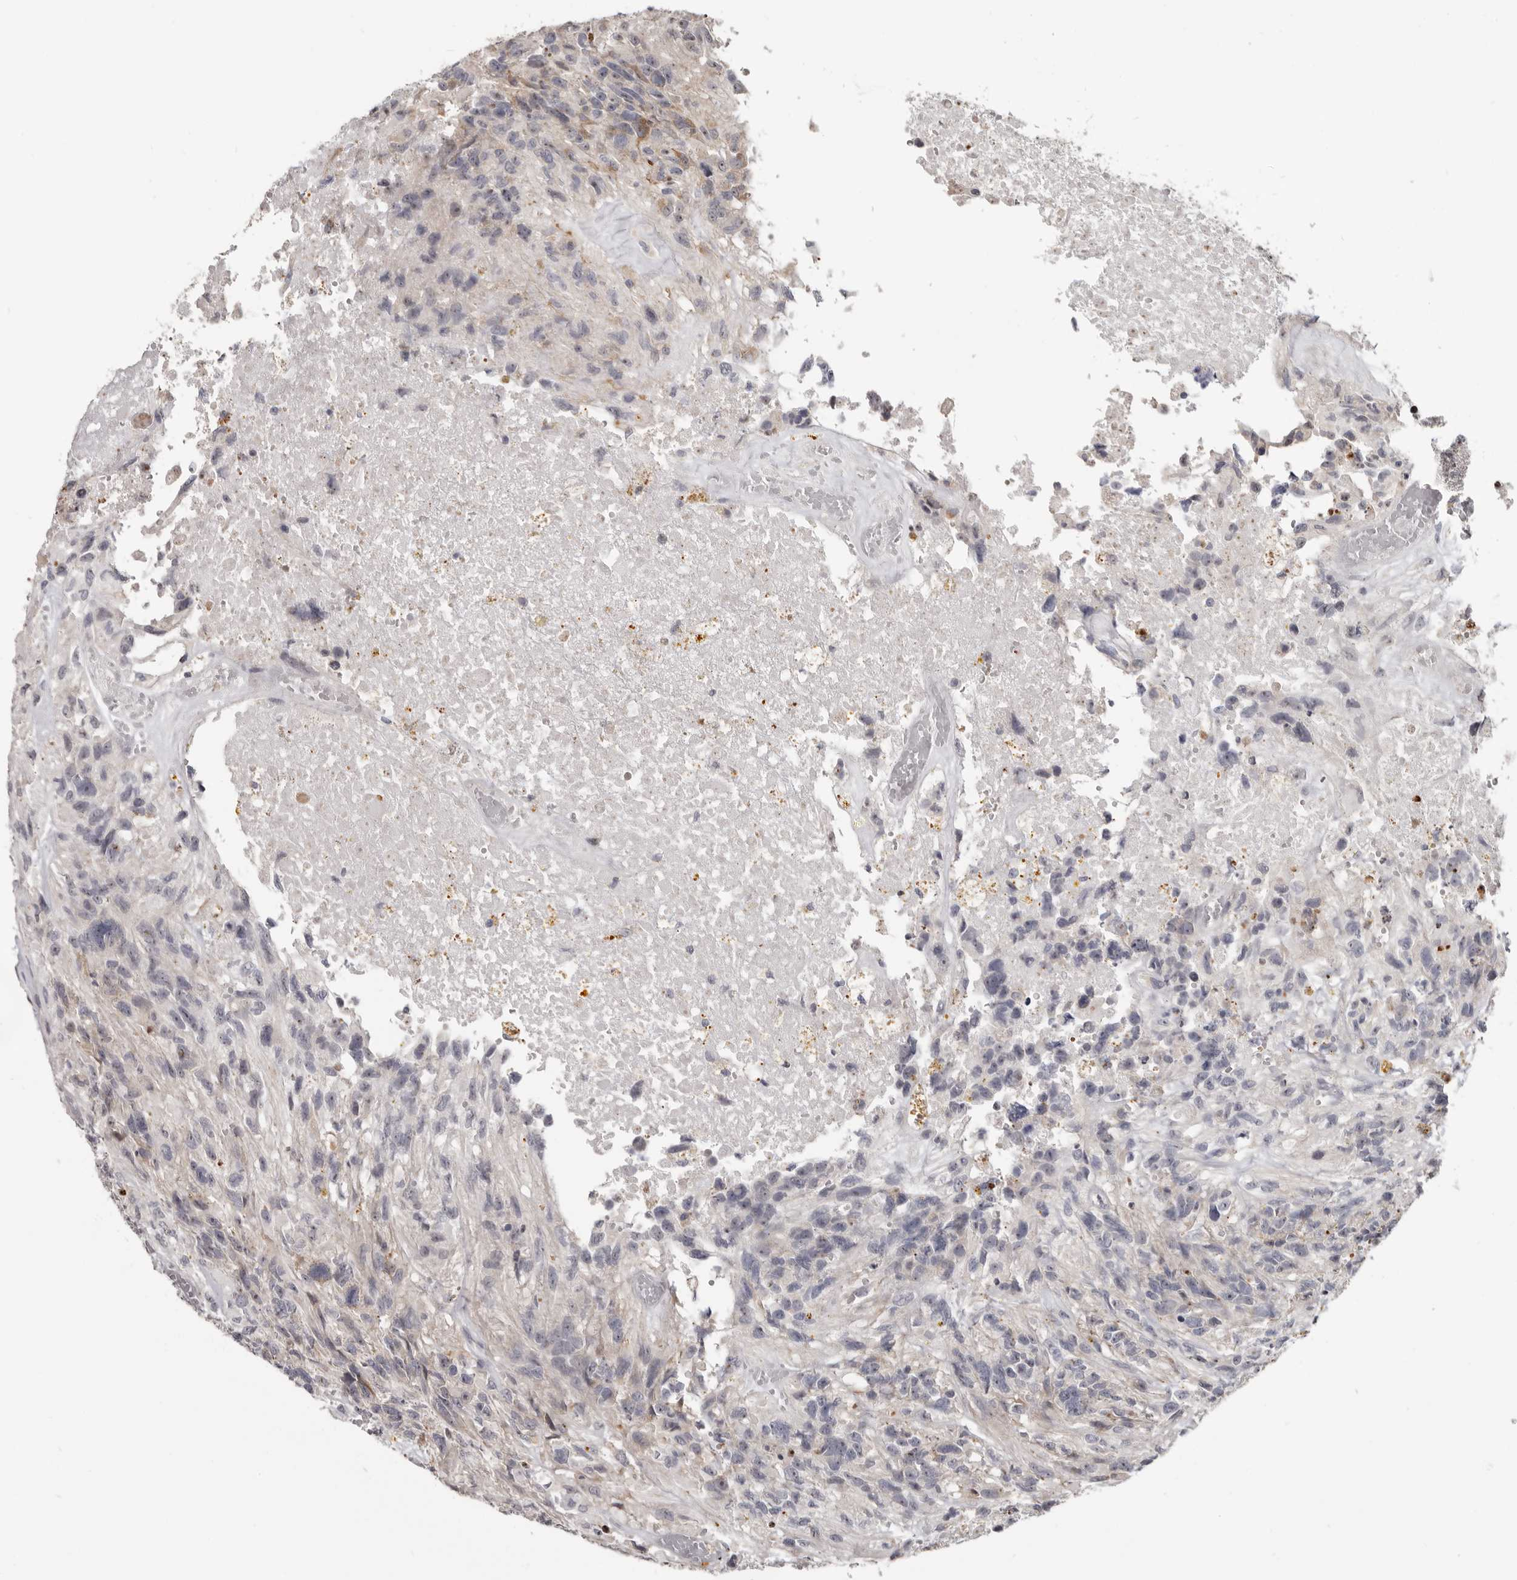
{"staining": {"intensity": "negative", "quantity": "none", "location": "none"}, "tissue": "glioma", "cell_type": "Tumor cells", "image_type": "cancer", "snomed": [{"axis": "morphology", "description": "Glioma, malignant, High grade"}, {"axis": "topography", "description": "Brain"}], "caption": "High power microscopy image of an immunohistochemistry image of malignant glioma (high-grade), revealing no significant staining in tumor cells. (DAB (3,3'-diaminobenzidine) immunohistochemistry visualized using brightfield microscopy, high magnification).", "gene": "BAD", "patient": {"sex": "male", "age": 69}}